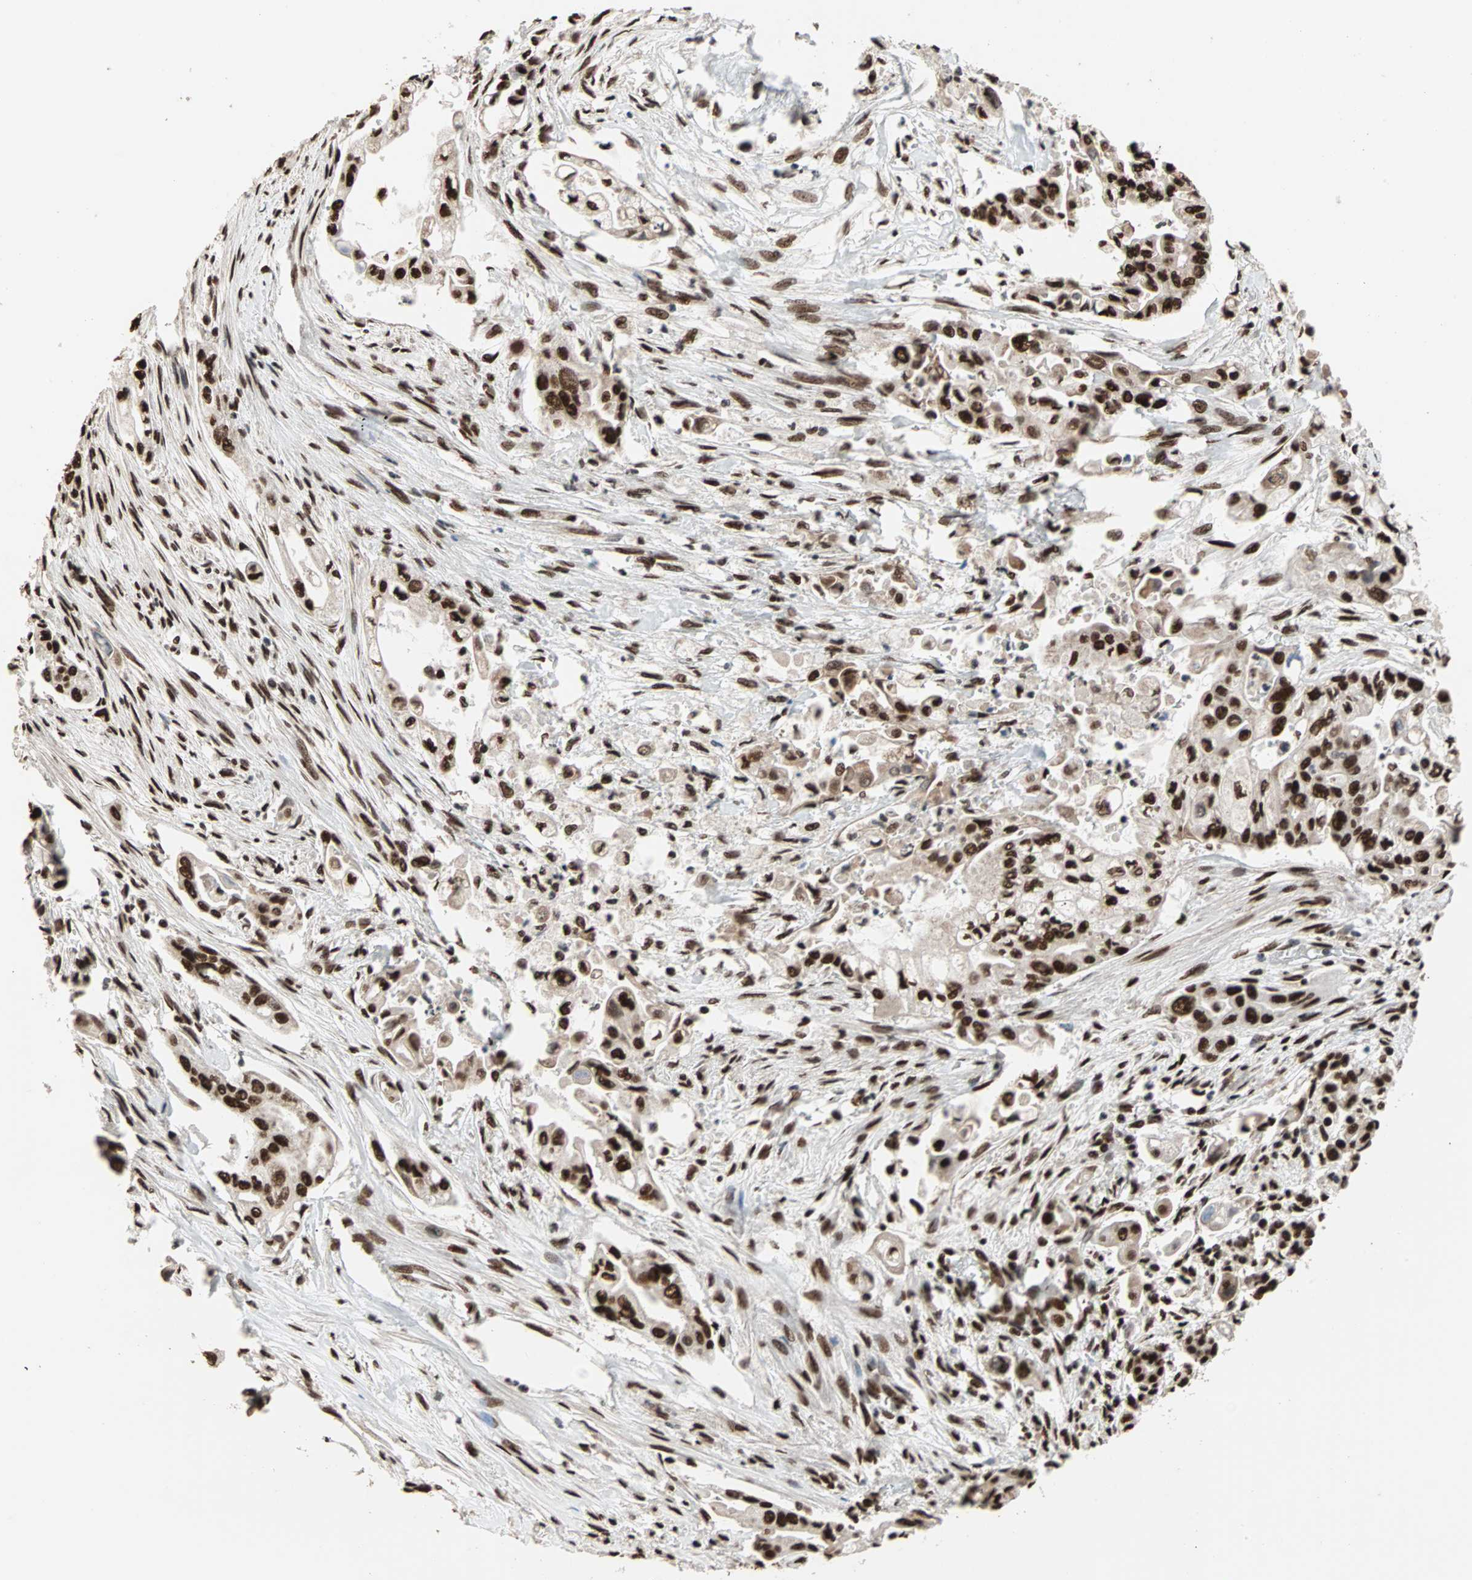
{"staining": {"intensity": "strong", "quantity": ">75%", "location": "nuclear"}, "tissue": "pancreatic cancer", "cell_type": "Tumor cells", "image_type": "cancer", "snomed": [{"axis": "morphology", "description": "Normal tissue, NOS"}, {"axis": "topography", "description": "Pancreas"}], "caption": "Immunohistochemistry staining of pancreatic cancer, which demonstrates high levels of strong nuclear expression in approximately >75% of tumor cells indicating strong nuclear protein staining. The staining was performed using DAB (3,3'-diaminobenzidine) (brown) for protein detection and nuclei were counterstained in hematoxylin (blue).", "gene": "ILF2", "patient": {"sex": "male", "age": 42}}